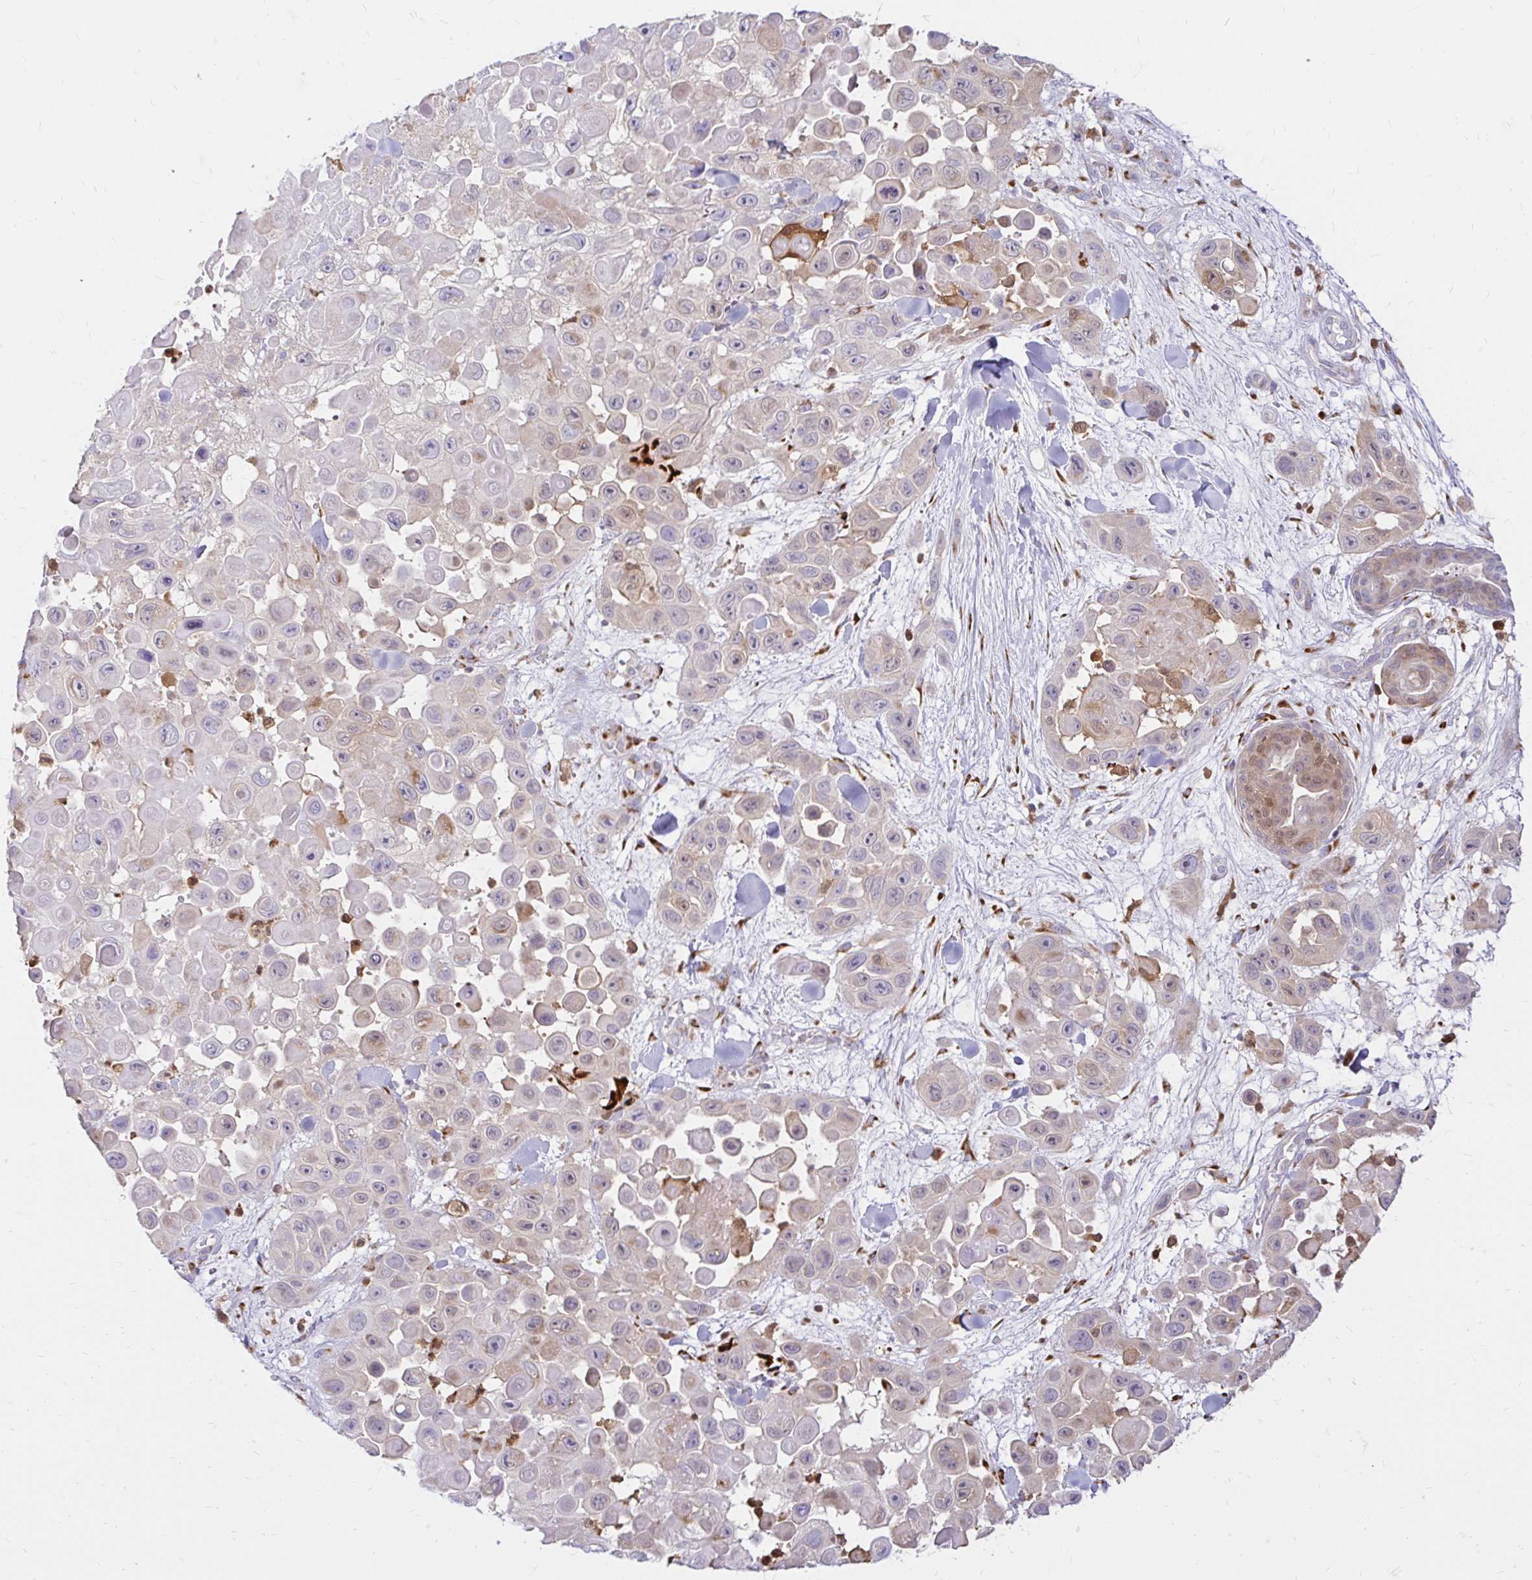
{"staining": {"intensity": "weak", "quantity": "<25%", "location": "cytoplasmic/membranous"}, "tissue": "skin cancer", "cell_type": "Tumor cells", "image_type": "cancer", "snomed": [{"axis": "morphology", "description": "Squamous cell carcinoma, NOS"}, {"axis": "topography", "description": "Skin"}], "caption": "Immunohistochemistry (IHC) histopathology image of skin squamous cell carcinoma stained for a protein (brown), which reveals no positivity in tumor cells.", "gene": "PYCARD", "patient": {"sex": "male", "age": 81}}